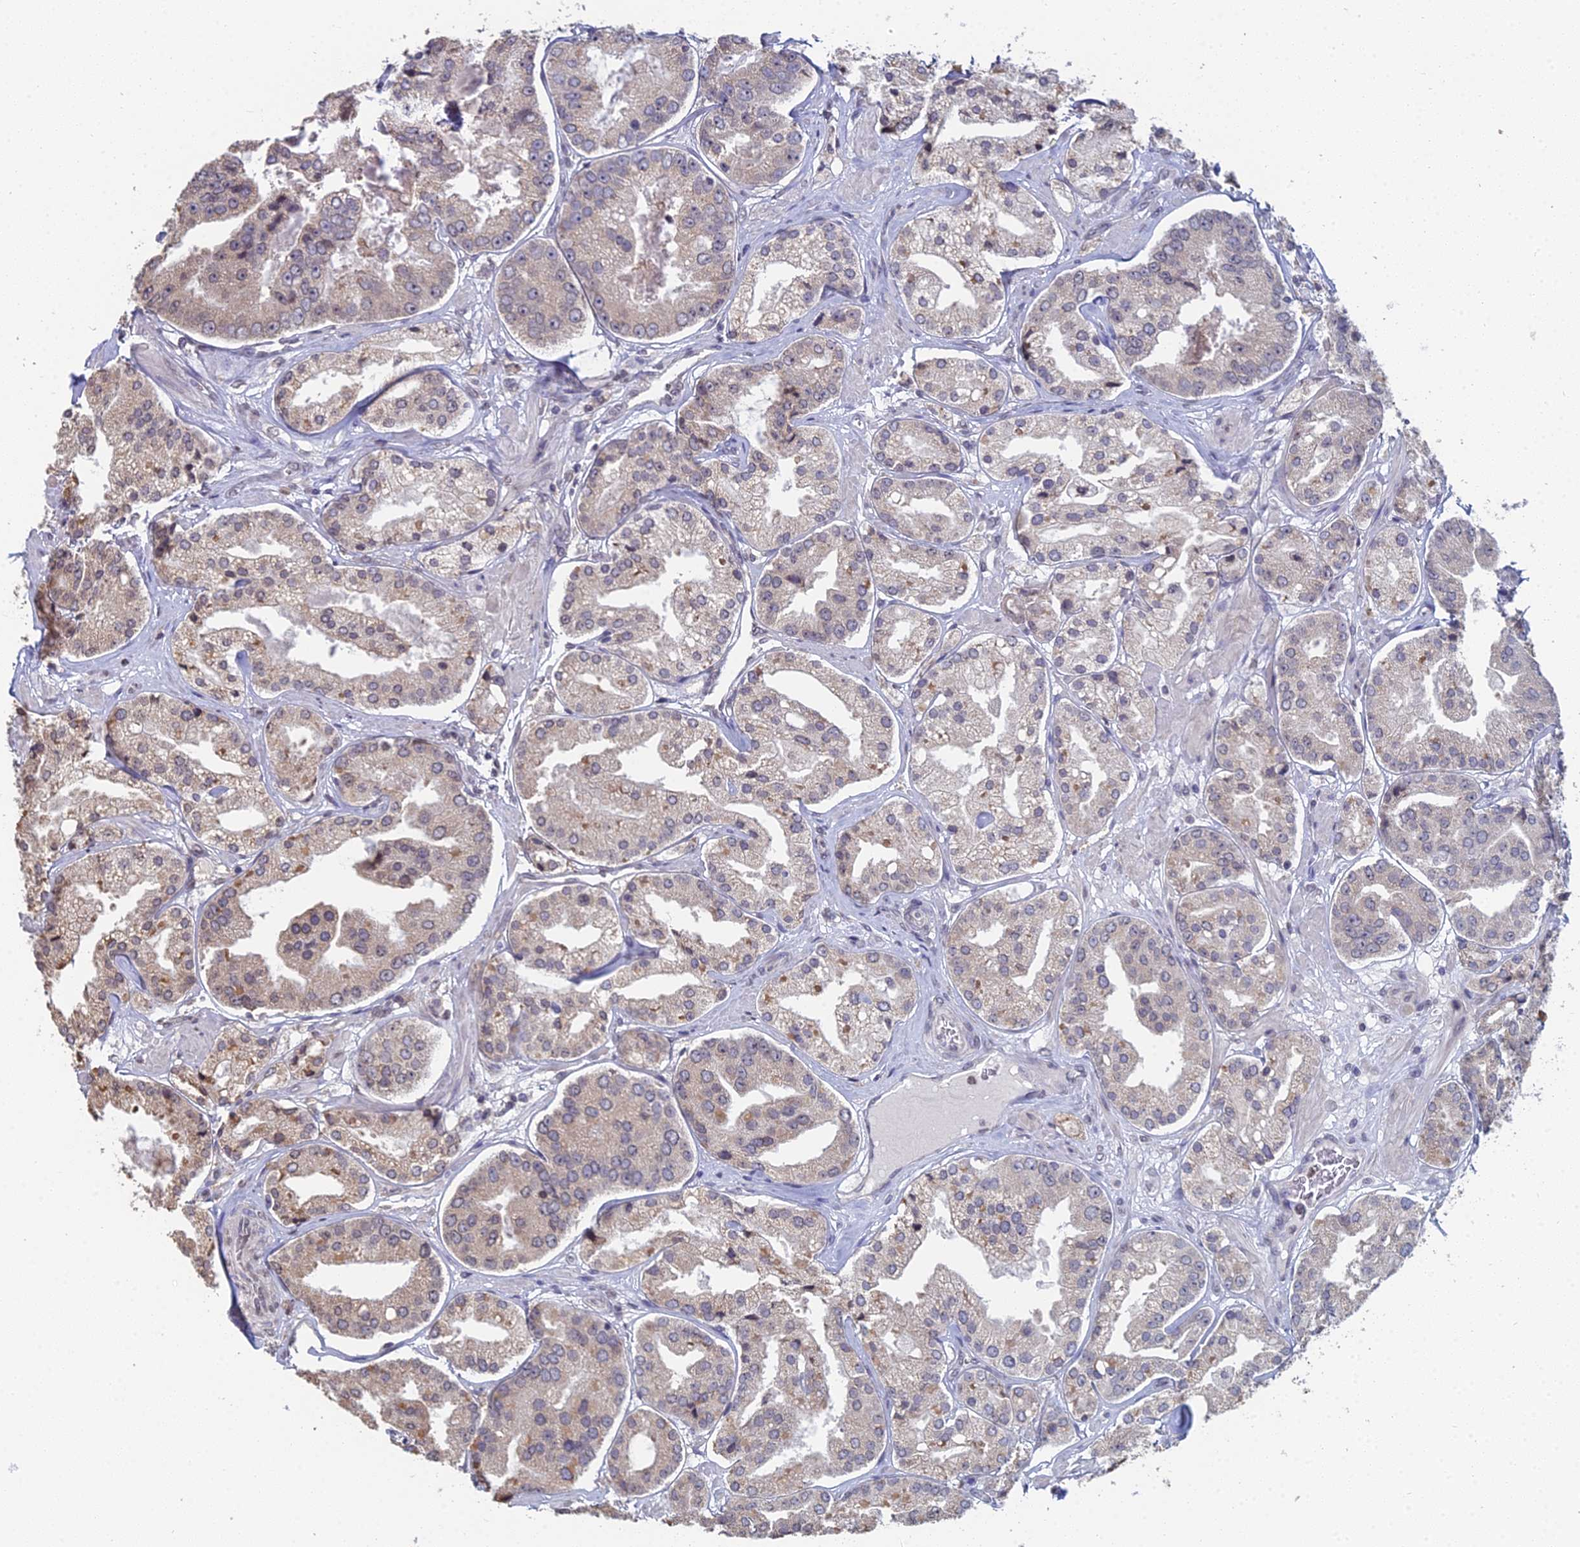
{"staining": {"intensity": "weak", "quantity": "25%-75%", "location": "cytoplasmic/membranous"}, "tissue": "prostate cancer", "cell_type": "Tumor cells", "image_type": "cancer", "snomed": [{"axis": "morphology", "description": "Adenocarcinoma, High grade"}, {"axis": "topography", "description": "Prostate"}], "caption": "Protein expression analysis of human prostate cancer (high-grade adenocarcinoma) reveals weak cytoplasmic/membranous positivity in approximately 25%-75% of tumor cells.", "gene": "PRR22", "patient": {"sex": "male", "age": 63}}